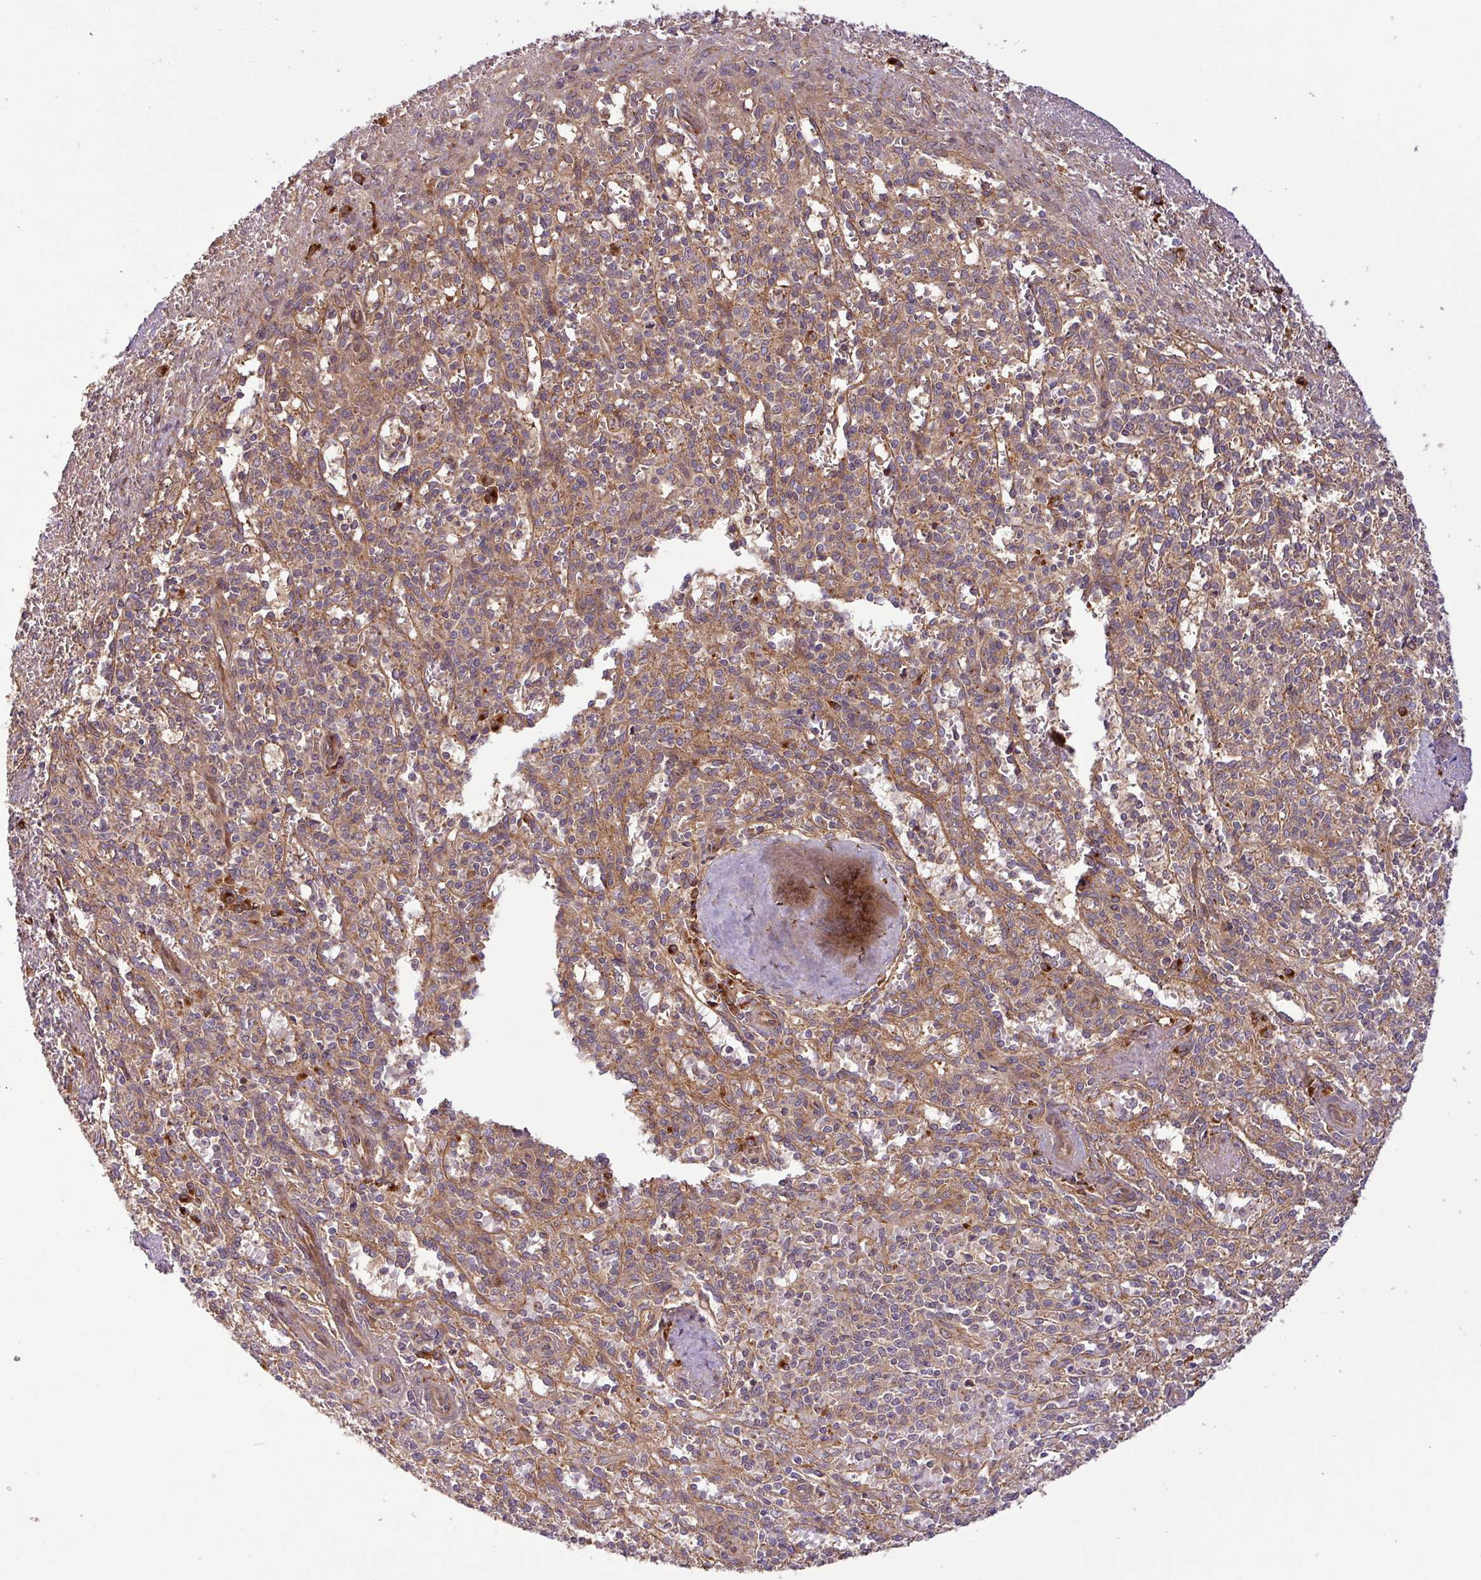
{"staining": {"intensity": "moderate", "quantity": "25%-75%", "location": "cytoplasmic/membranous"}, "tissue": "spleen", "cell_type": "Cells in red pulp", "image_type": "normal", "snomed": [{"axis": "morphology", "description": "Normal tissue, NOS"}, {"axis": "topography", "description": "Spleen"}], "caption": "IHC staining of unremarkable spleen, which displays medium levels of moderate cytoplasmic/membranous expression in about 25%-75% of cells in red pulp indicating moderate cytoplasmic/membranous protein staining. The staining was performed using DAB (3,3'-diaminobenzidine) (brown) for protein detection and nuclei were counterstained in hematoxylin (blue).", "gene": "ART1", "patient": {"sex": "female", "age": 70}}